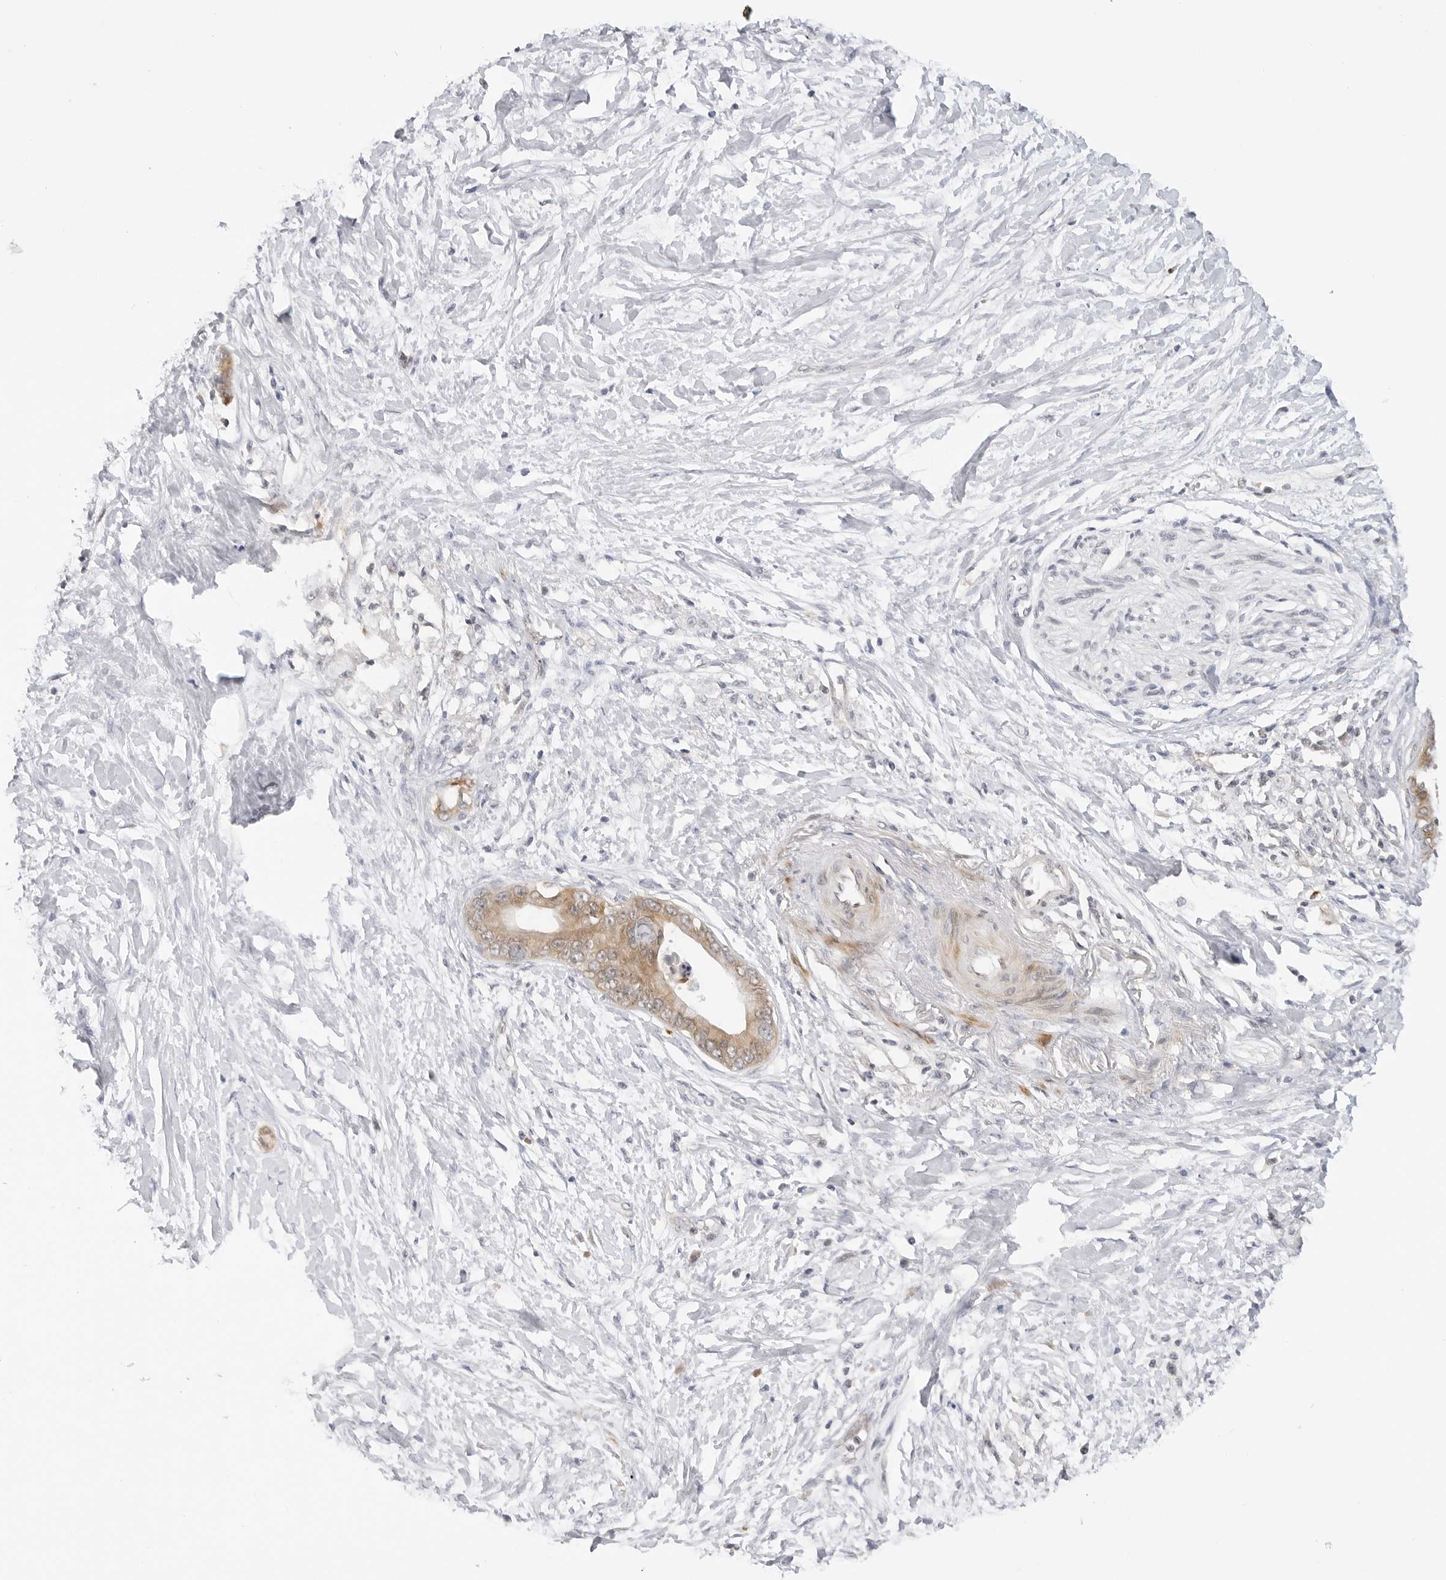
{"staining": {"intensity": "moderate", "quantity": ">75%", "location": "cytoplasmic/membranous"}, "tissue": "pancreatic cancer", "cell_type": "Tumor cells", "image_type": "cancer", "snomed": [{"axis": "morphology", "description": "Normal tissue, NOS"}, {"axis": "morphology", "description": "Adenocarcinoma, NOS"}, {"axis": "topography", "description": "Pancreas"}, {"axis": "topography", "description": "Peripheral nerve tissue"}], "caption": "Brown immunohistochemical staining in pancreatic adenocarcinoma demonstrates moderate cytoplasmic/membranous positivity in approximately >75% of tumor cells.", "gene": "MAP2K5", "patient": {"sex": "male", "age": 59}}